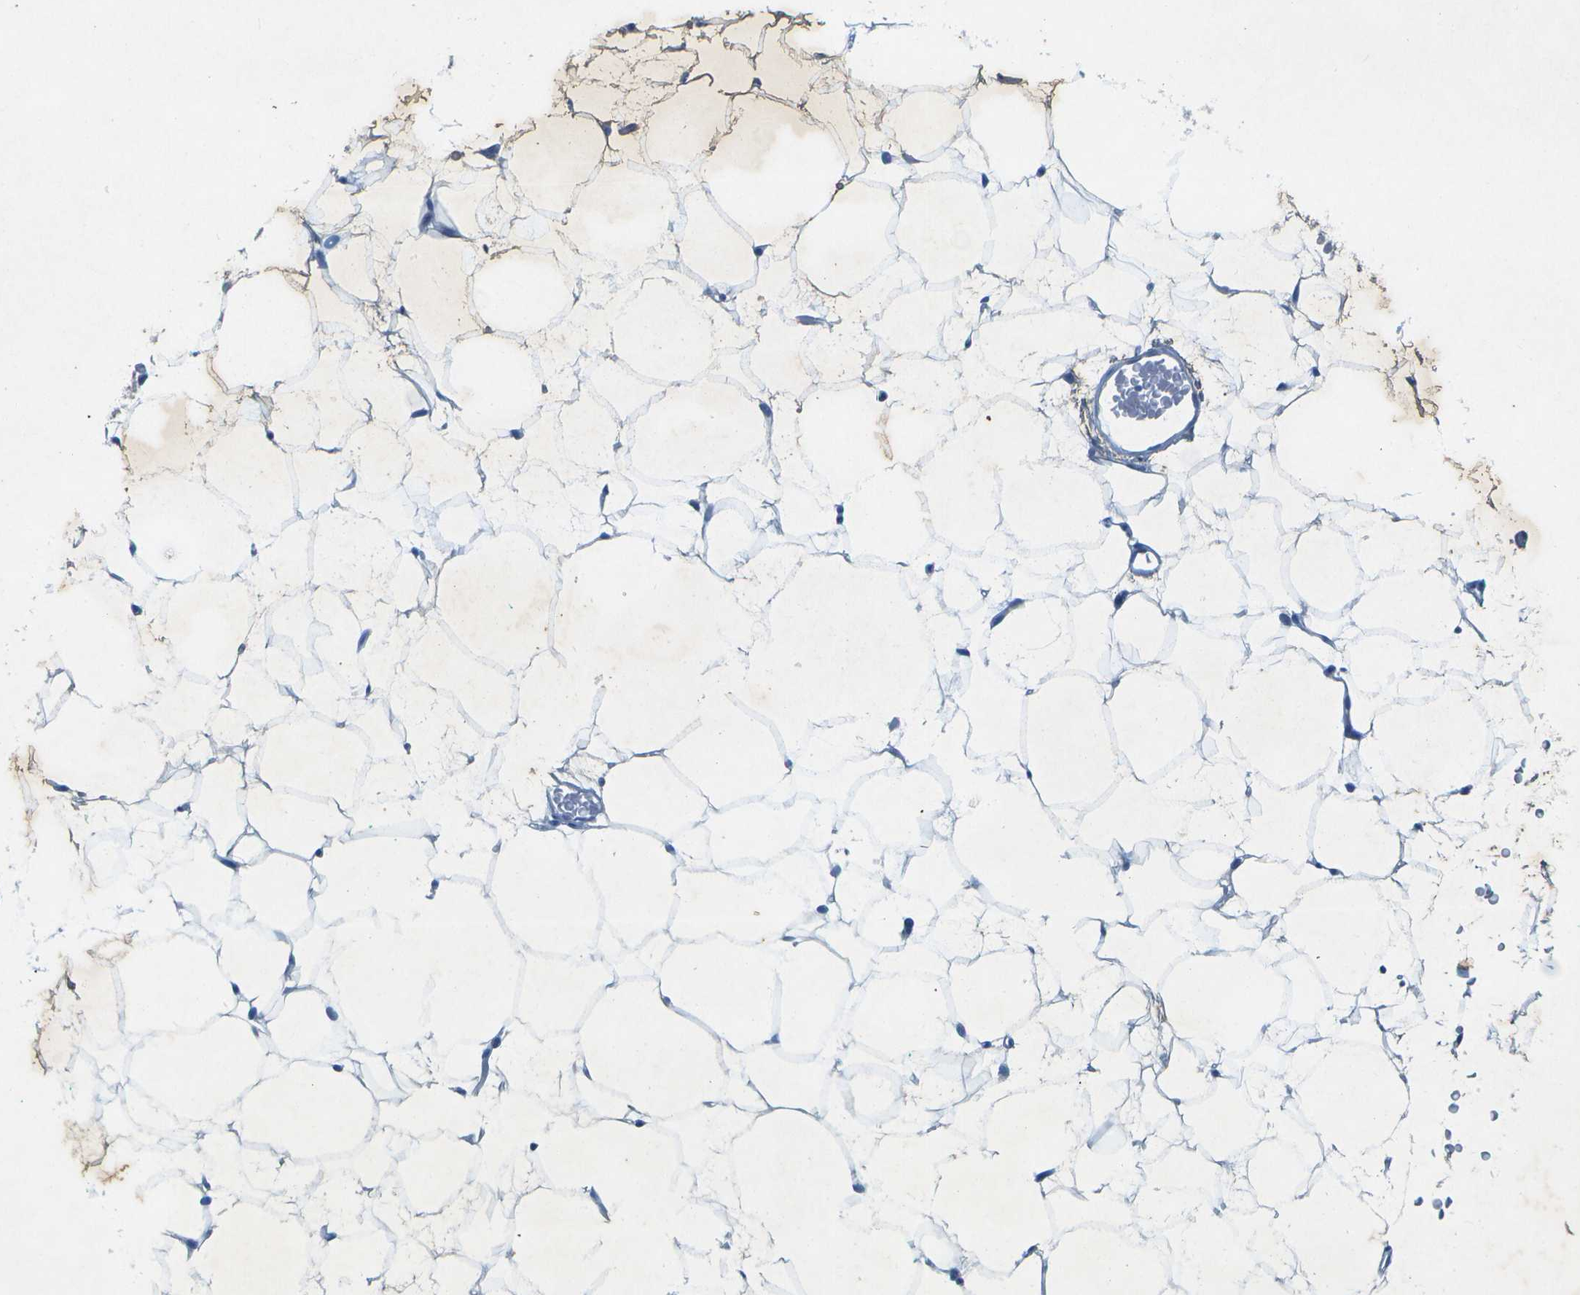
{"staining": {"intensity": "negative", "quantity": "none", "location": "none"}, "tissue": "adipose tissue", "cell_type": "Adipocytes", "image_type": "normal", "snomed": [{"axis": "morphology", "description": "Normal tissue, NOS"}, {"axis": "topography", "description": "Breast"}, {"axis": "topography", "description": "Soft tissue"}], "caption": "High magnification brightfield microscopy of unremarkable adipose tissue stained with DAB (3,3'-diaminobenzidine) (brown) and counterstained with hematoxylin (blue): adipocytes show no significant expression. Brightfield microscopy of IHC stained with DAB (3,3'-diaminobenzidine) (brown) and hematoxylin (blue), captured at high magnification.", "gene": "WNK2", "patient": {"sex": "female", "age": 75}}